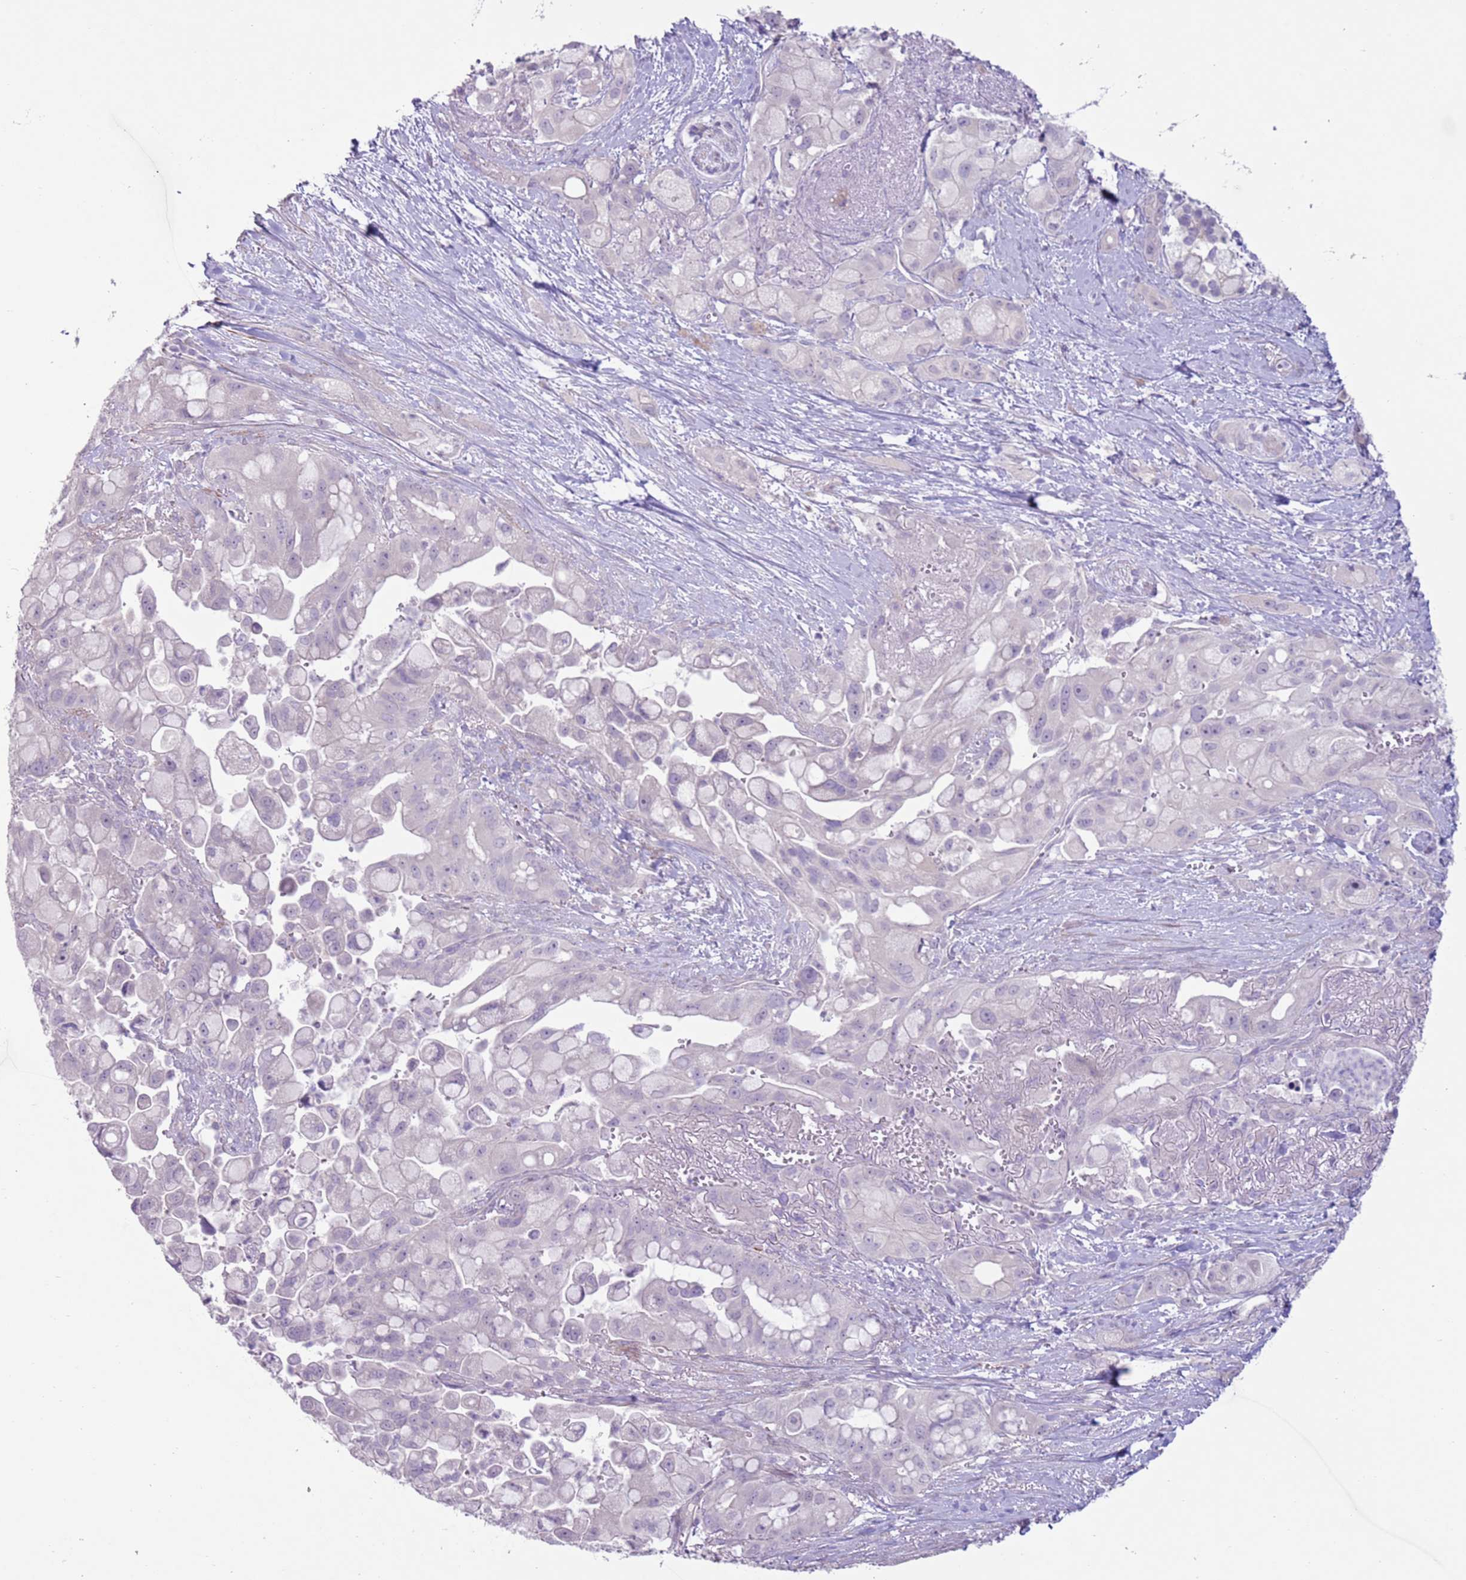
{"staining": {"intensity": "negative", "quantity": "none", "location": "none"}, "tissue": "pancreatic cancer", "cell_type": "Tumor cells", "image_type": "cancer", "snomed": [{"axis": "morphology", "description": "Adenocarcinoma, NOS"}, {"axis": "topography", "description": "Pancreas"}], "caption": "Protein analysis of pancreatic cancer (adenocarcinoma) shows no significant positivity in tumor cells.", "gene": "ZNF239", "patient": {"sex": "male", "age": 68}}